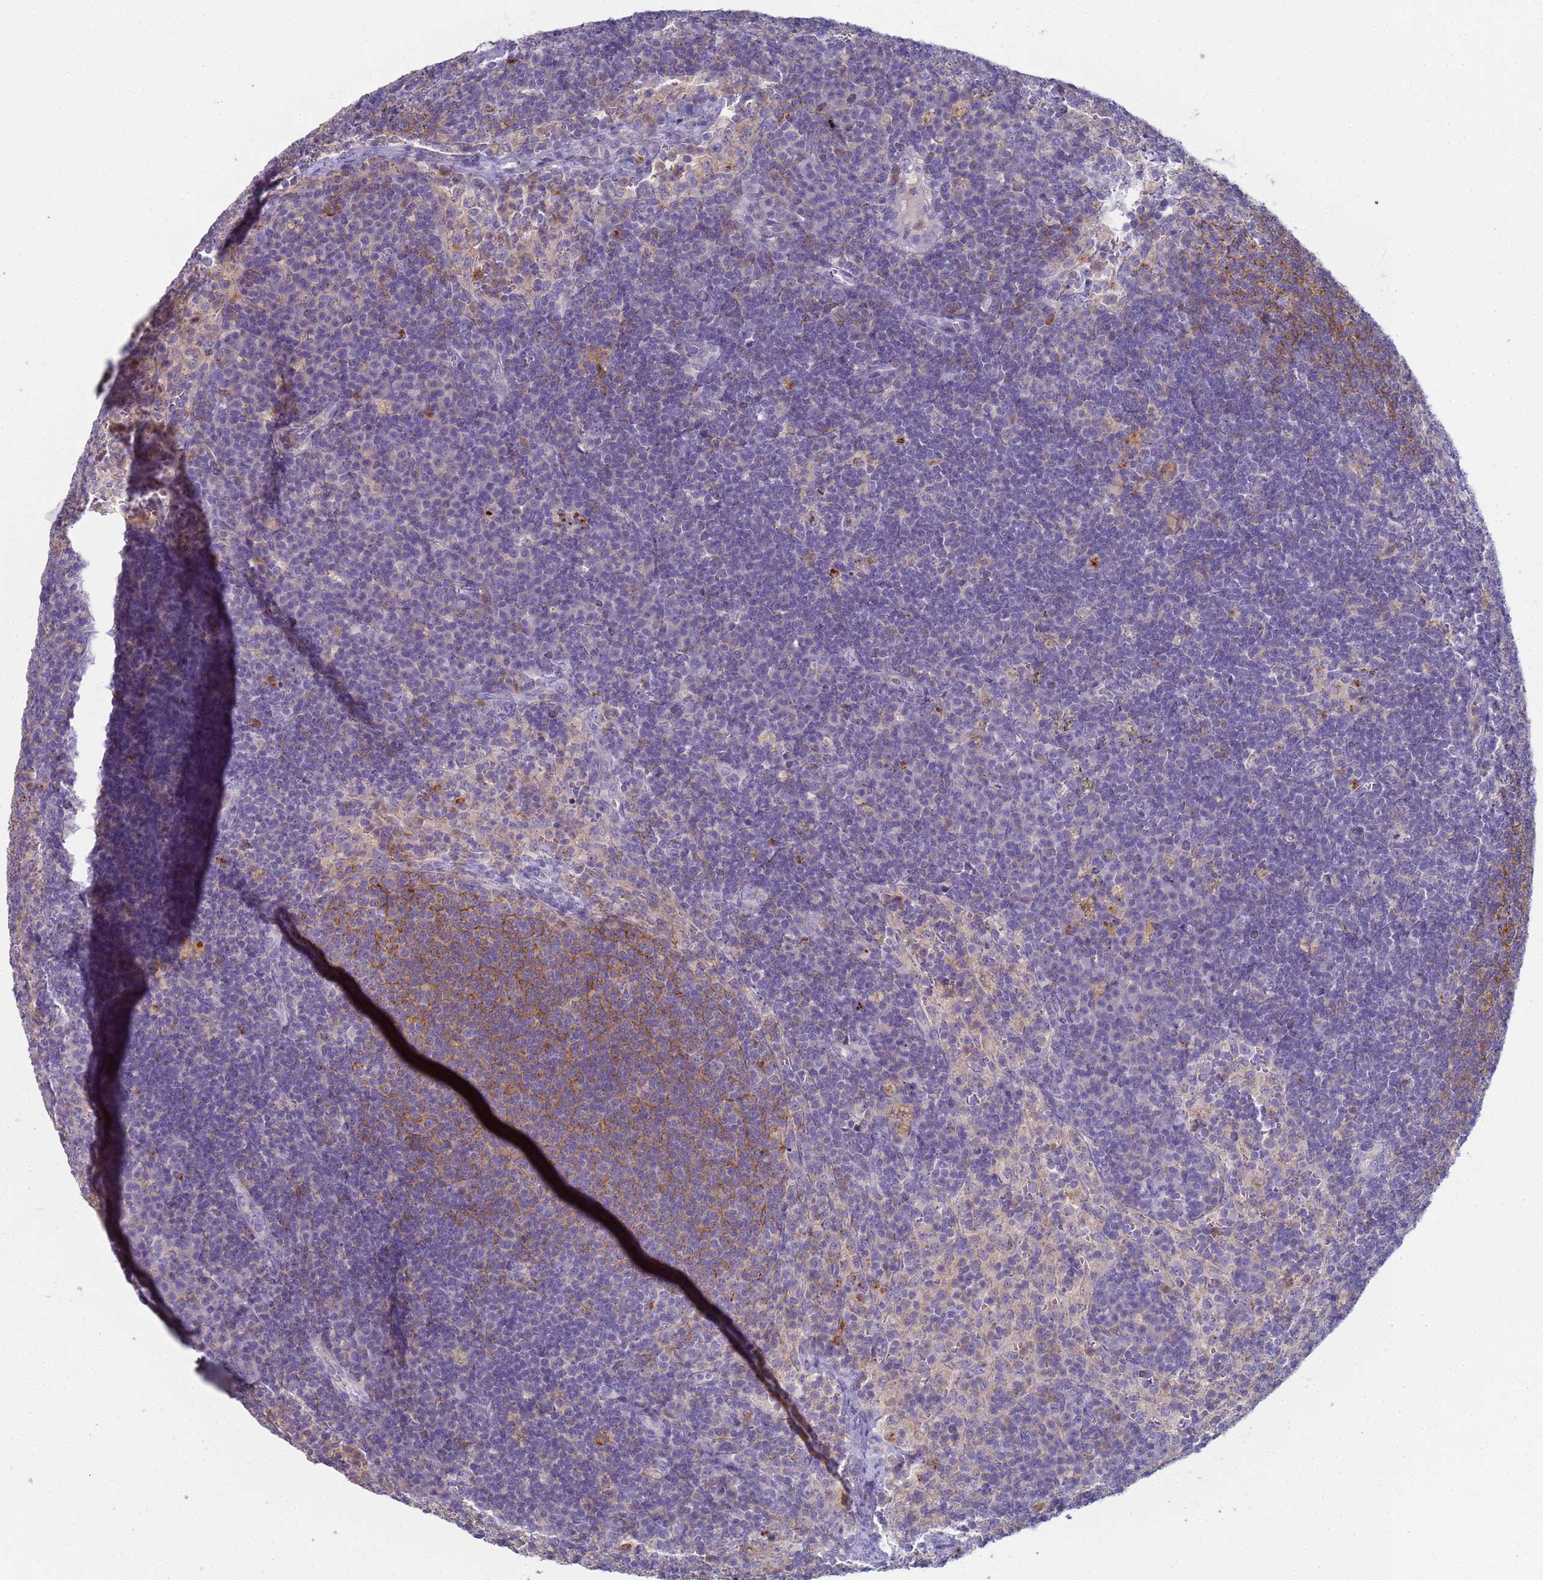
{"staining": {"intensity": "moderate", "quantity": "<25%", "location": "cytoplasmic/membranous"}, "tissue": "lymph node", "cell_type": "Germinal center cells", "image_type": "normal", "snomed": [{"axis": "morphology", "description": "Normal tissue, NOS"}, {"axis": "topography", "description": "Lymph node"}], "caption": "The image exhibits staining of benign lymph node, revealing moderate cytoplasmic/membranous protein positivity (brown color) within germinal center cells. (brown staining indicates protein expression, while blue staining denotes nuclei).", "gene": "CR1", "patient": {"sex": "female", "age": 70}}